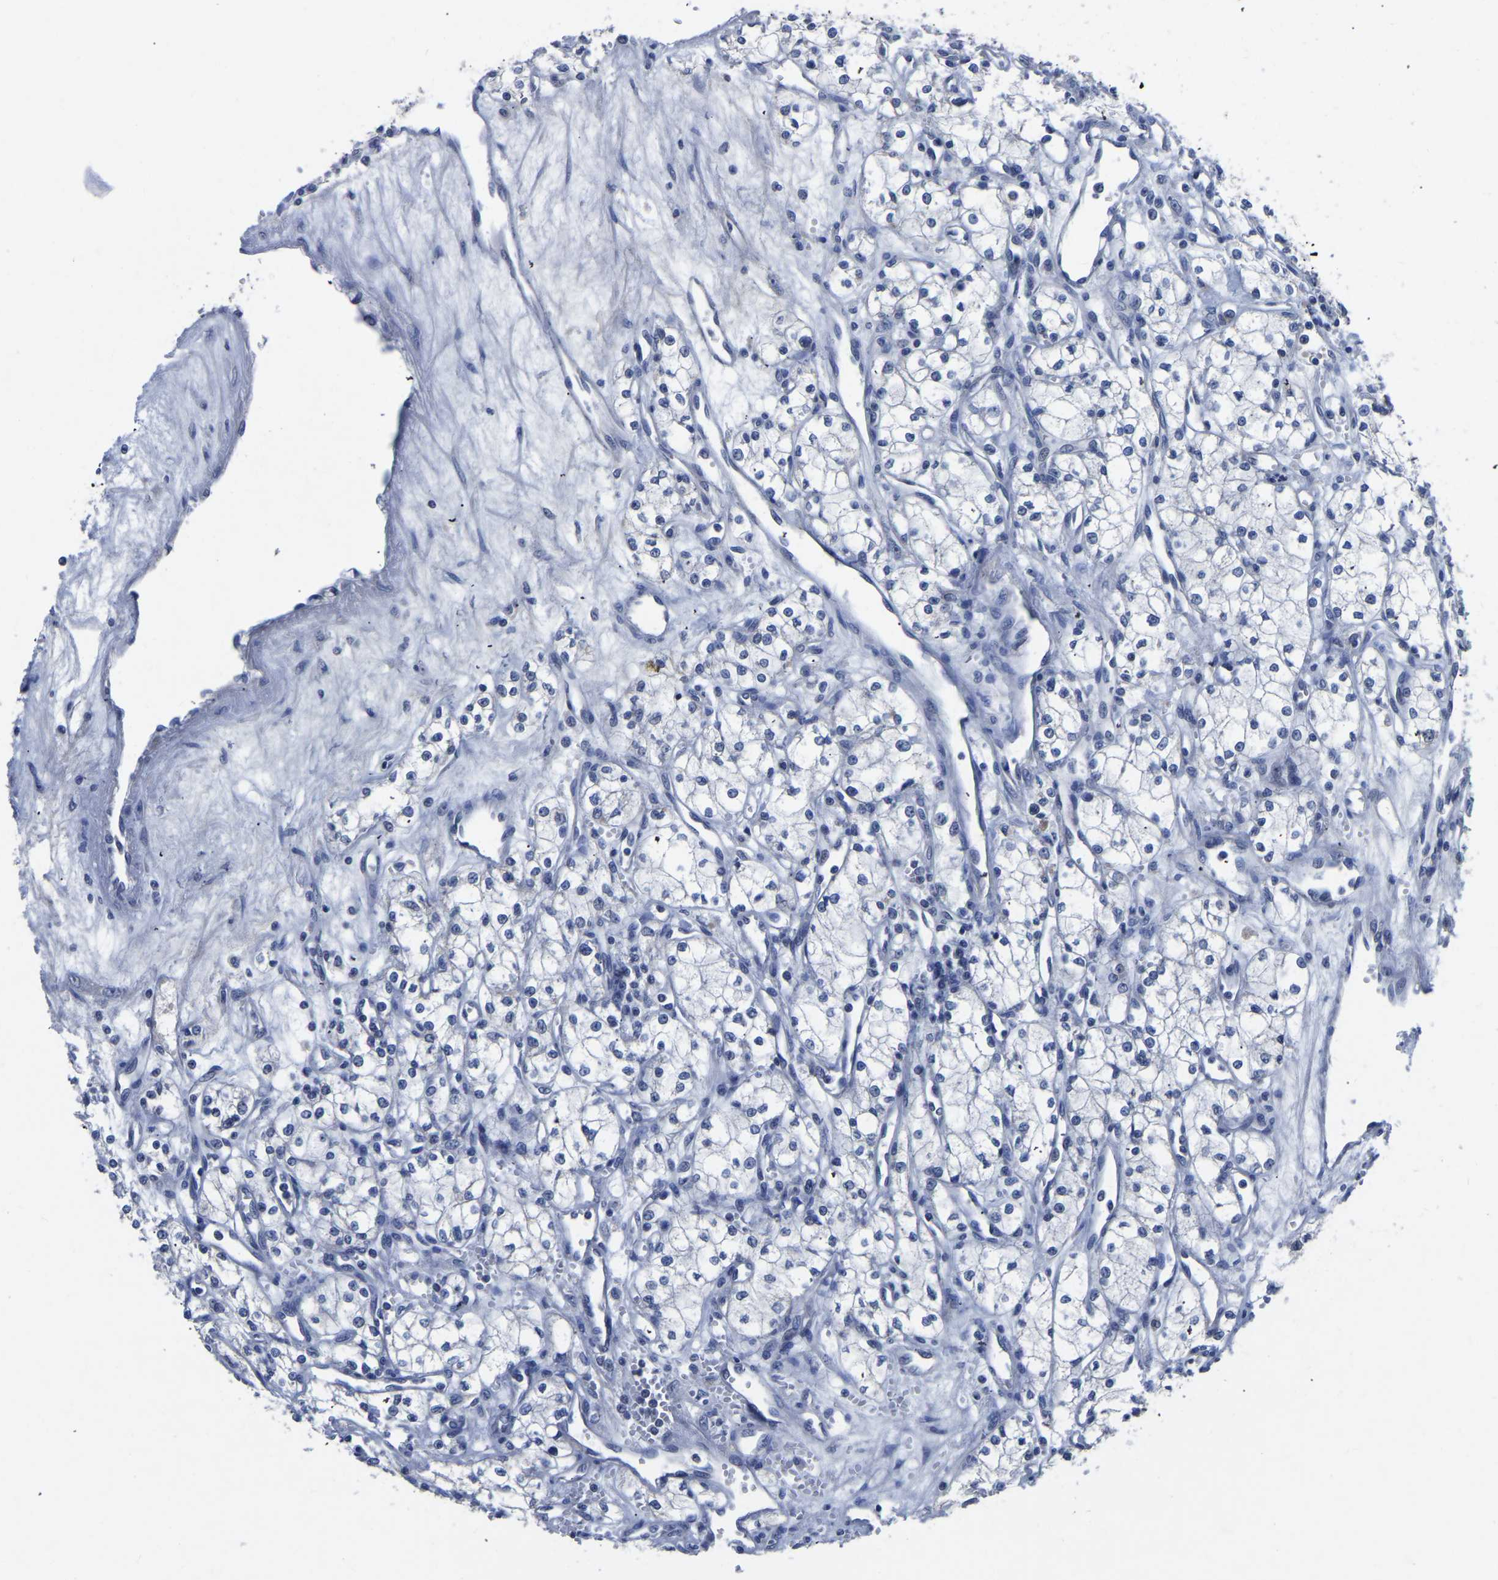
{"staining": {"intensity": "negative", "quantity": "none", "location": "none"}, "tissue": "renal cancer", "cell_type": "Tumor cells", "image_type": "cancer", "snomed": [{"axis": "morphology", "description": "Adenocarcinoma, NOS"}, {"axis": "topography", "description": "Kidney"}], "caption": "Immunohistochemistry (IHC) of human adenocarcinoma (renal) demonstrates no positivity in tumor cells.", "gene": "FGD5", "patient": {"sex": "male", "age": 59}}